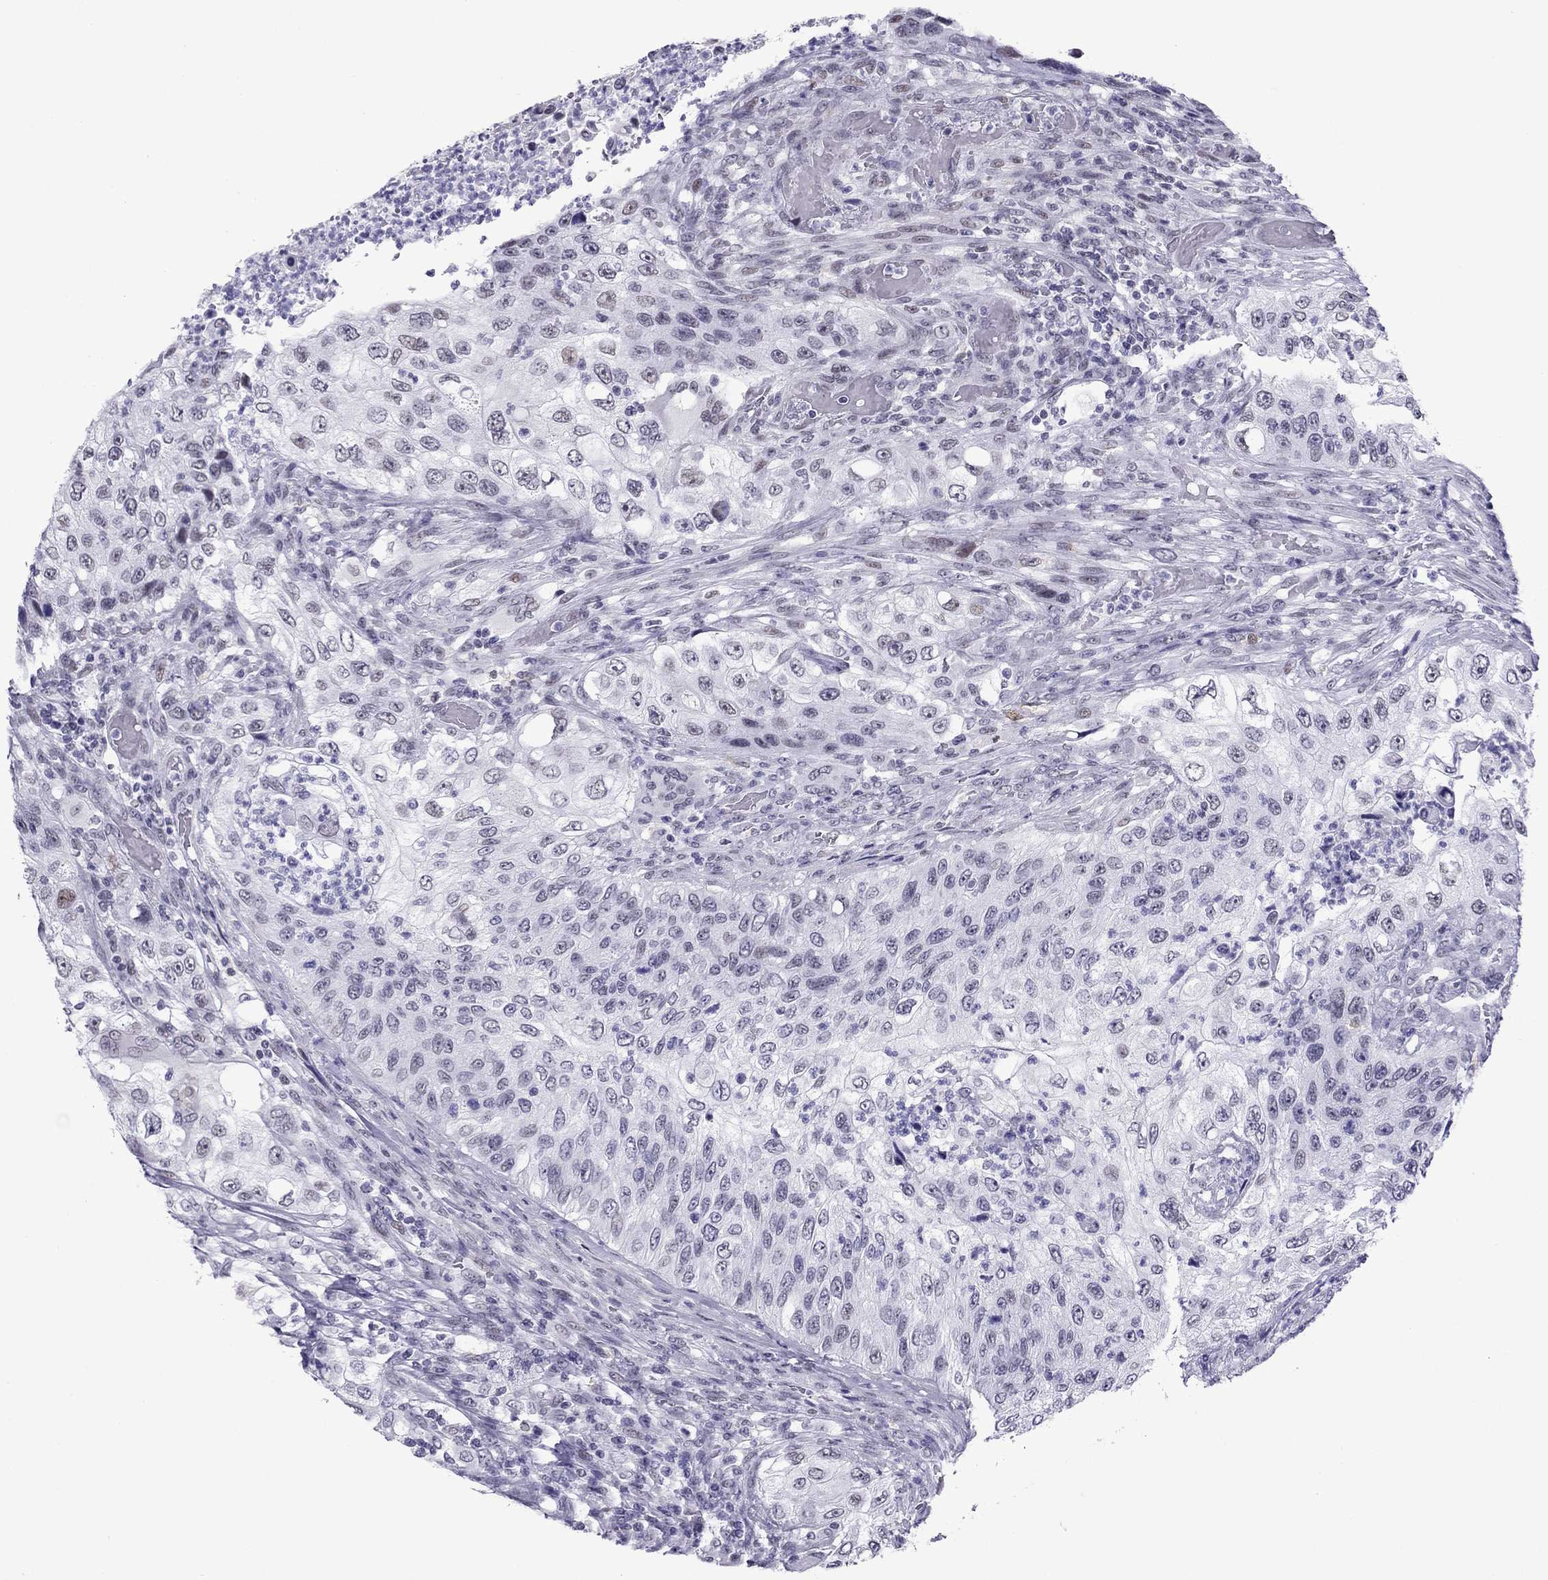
{"staining": {"intensity": "negative", "quantity": "none", "location": "none"}, "tissue": "urothelial cancer", "cell_type": "Tumor cells", "image_type": "cancer", "snomed": [{"axis": "morphology", "description": "Urothelial carcinoma, High grade"}, {"axis": "topography", "description": "Urinary bladder"}], "caption": "The immunohistochemistry image has no significant expression in tumor cells of high-grade urothelial carcinoma tissue. Nuclei are stained in blue.", "gene": "ZNF646", "patient": {"sex": "female", "age": 60}}